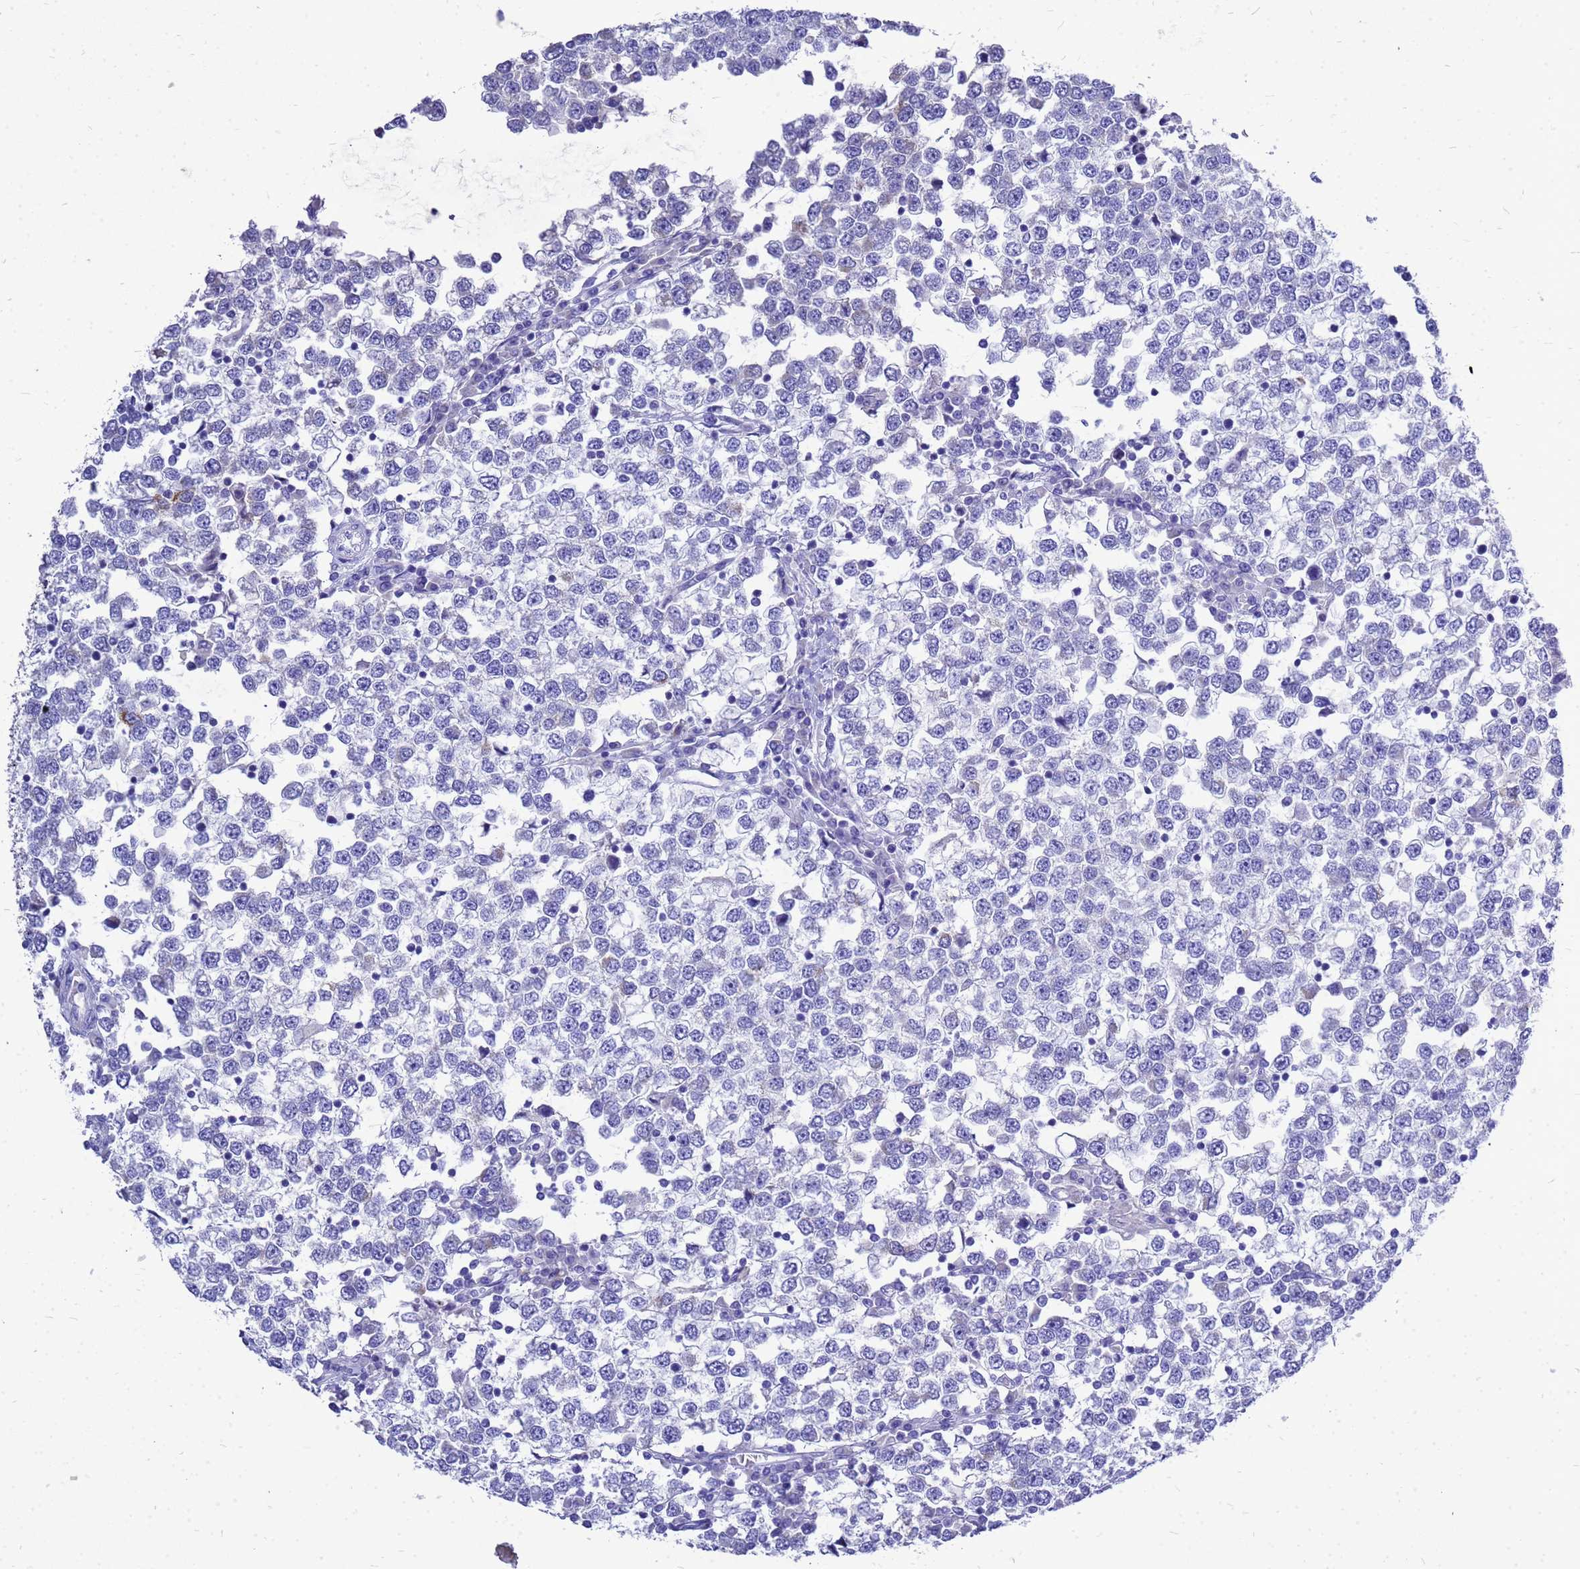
{"staining": {"intensity": "negative", "quantity": "none", "location": "none"}, "tissue": "testis cancer", "cell_type": "Tumor cells", "image_type": "cancer", "snomed": [{"axis": "morphology", "description": "Seminoma, NOS"}, {"axis": "topography", "description": "Testis"}], "caption": "IHC micrograph of human seminoma (testis) stained for a protein (brown), which reveals no expression in tumor cells.", "gene": "OR52E2", "patient": {"sex": "male", "age": 65}}